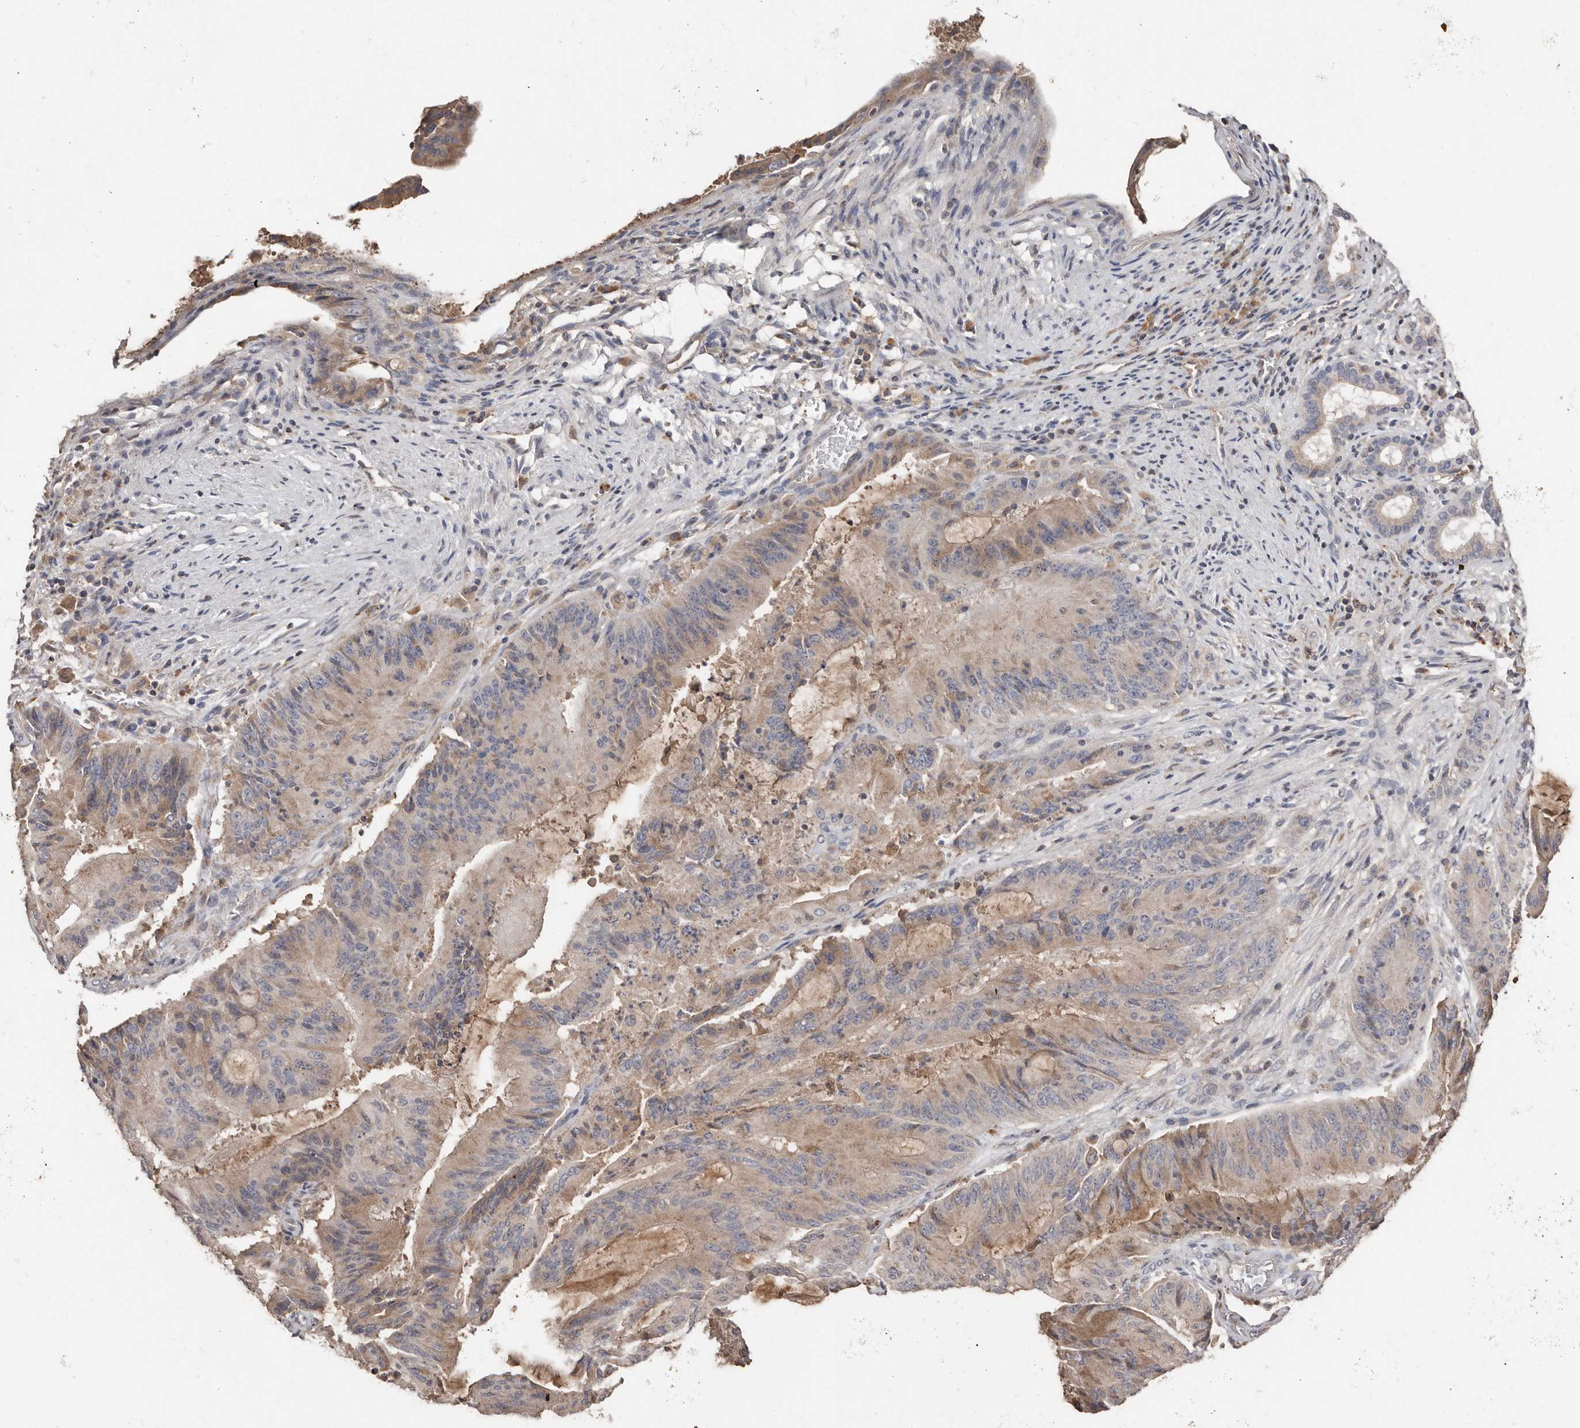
{"staining": {"intensity": "moderate", "quantity": "25%-75%", "location": "cytoplasmic/membranous"}, "tissue": "liver cancer", "cell_type": "Tumor cells", "image_type": "cancer", "snomed": [{"axis": "morphology", "description": "Normal tissue, NOS"}, {"axis": "morphology", "description": "Cholangiocarcinoma"}, {"axis": "topography", "description": "Liver"}, {"axis": "topography", "description": "Peripheral nerve tissue"}], "caption": "Tumor cells demonstrate medium levels of moderate cytoplasmic/membranous expression in approximately 25%-75% of cells in liver cholangiocarcinoma. The staining was performed using DAB (3,3'-diaminobenzidine) to visualize the protein expression in brown, while the nuclei were stained in blue with hematoxylin (Magnification: 20x).", "gene": "SLC39A2", "patient": {"sex": "female", "age": 73}}